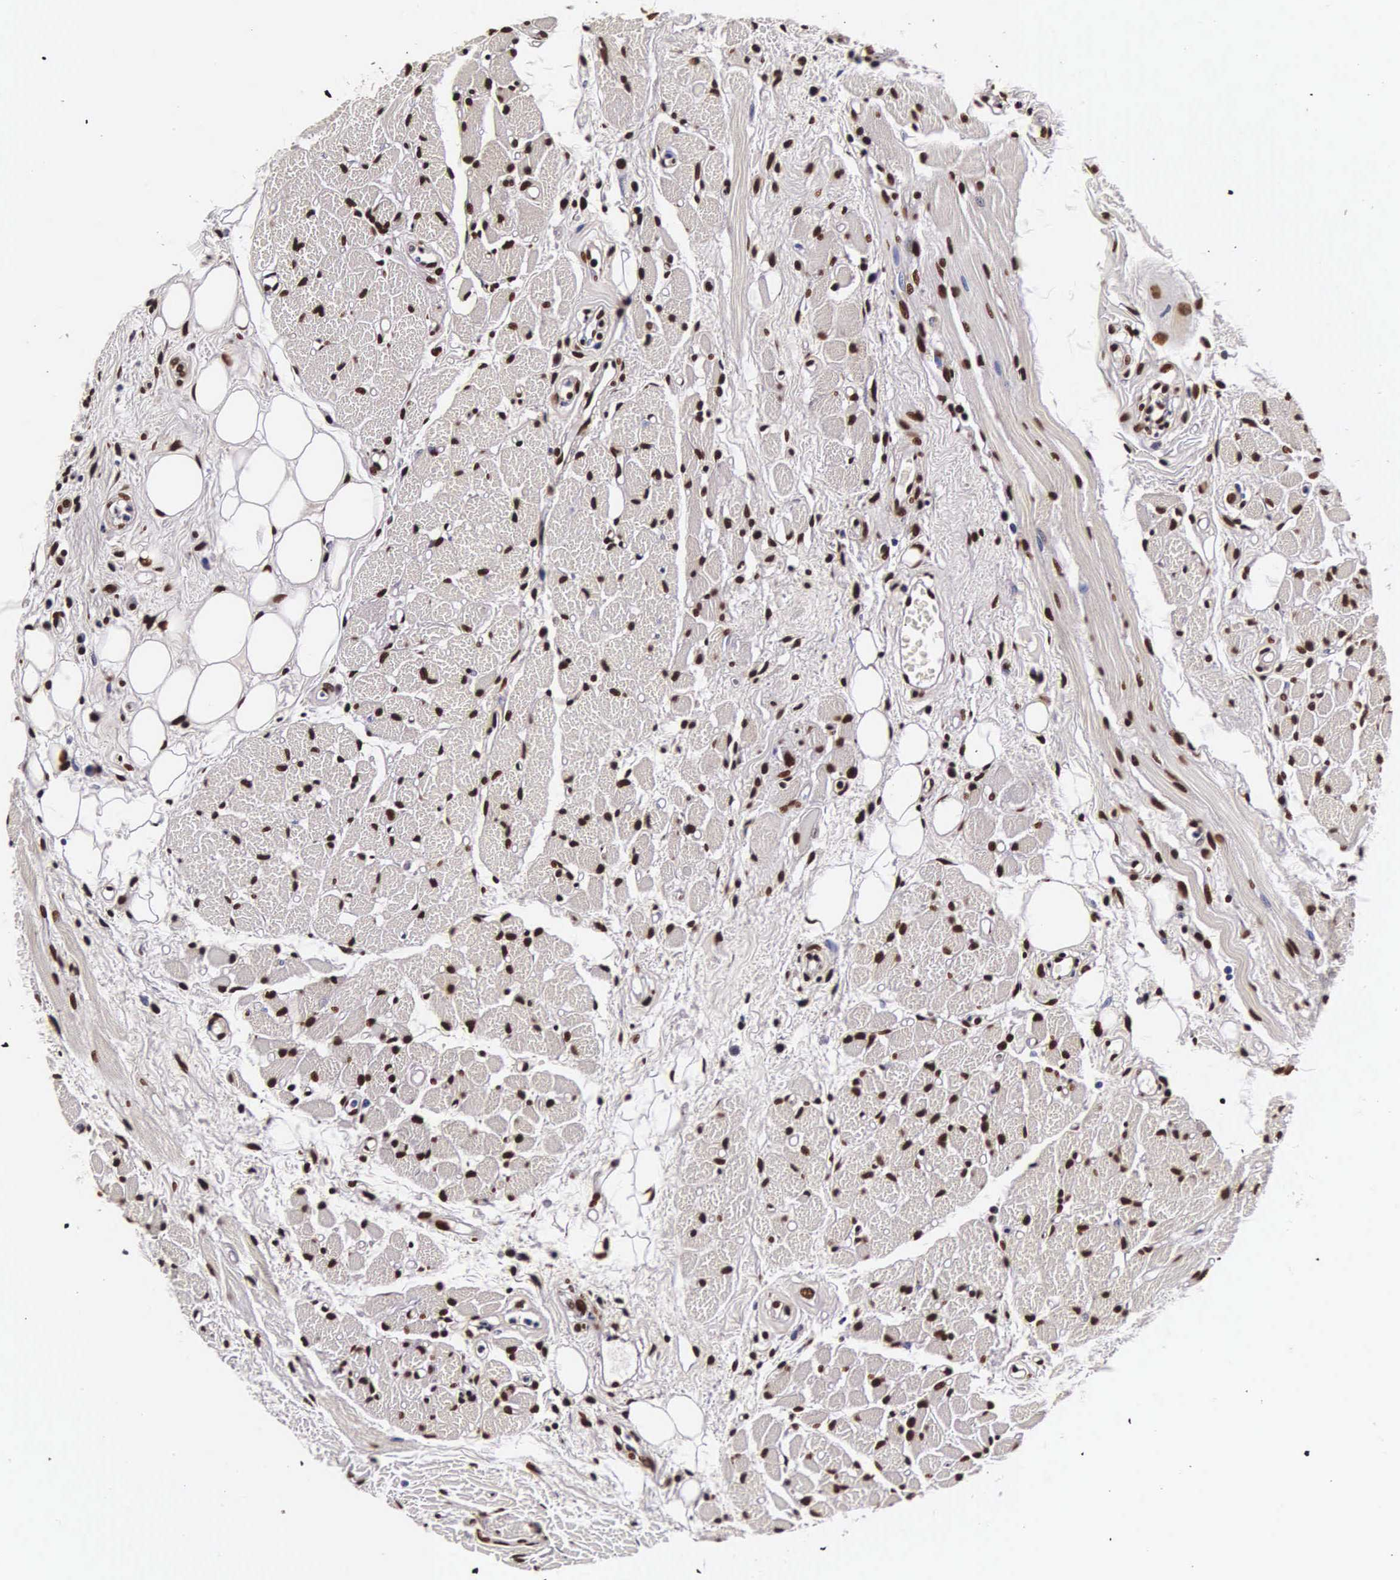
{"staining": {"intensity": "strong", "quantity": ">75%", "location": "nuclear"}, "tissue": "oral mucosa", "cell_type": "Squamous epithelial cells", "image_type": "normal", "snomed": [{"axis": "morphology", "description": "Normal tissue, NOS"}, {"axis": "topography", "description": "Oral tissue"}], "caption": "Immunohistochemical staining of unremarkable human oral mucosa exhibits high levels of strong nuclear positivity in approximately >75% of squamous epithelial cells. Ihc stains the protein in brown and the nuclei are stained blue.", "gene": "BCL2L2", "patient": {"sex": "male", "age": 54}}